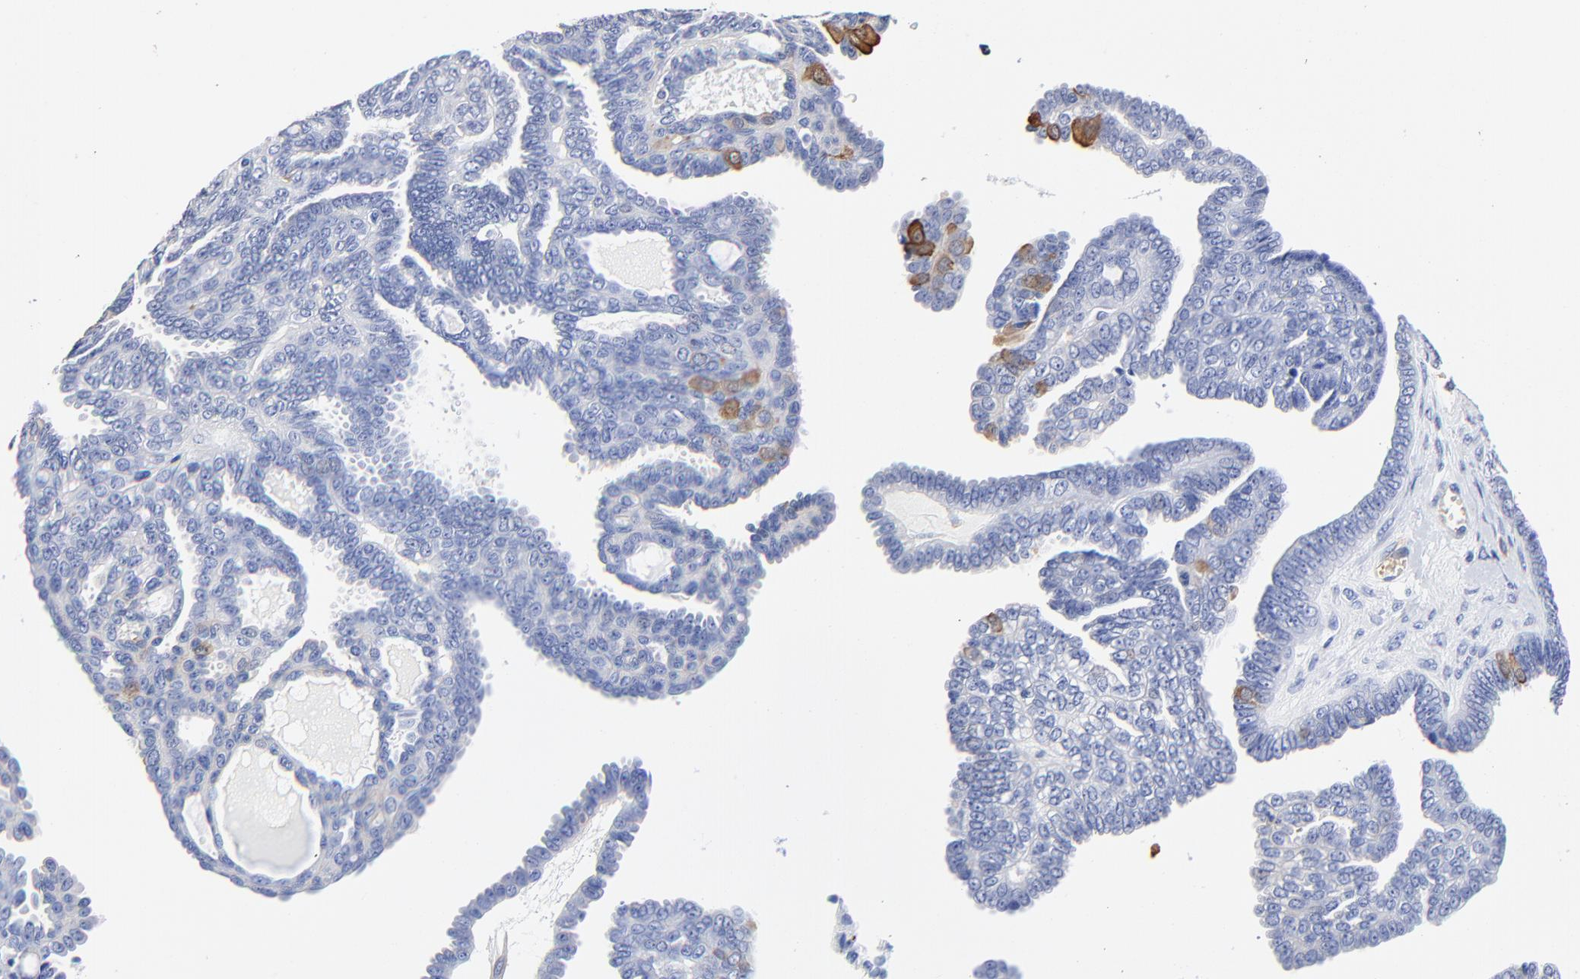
{"staining": {"intensity": "strong", "quantity": "<25%", "location": "cytoplasmic/membranous"}, "tissue": "ovarian cancer", "cell_type": "Tumor cells", "image_type": "cancer", "snomed": [{"axis": "morphology", "description": "Cystadenocarcinoma, serous, NOS"}, {"axis": "topography", "description": "Ovary"}], "caption": "Immunohistochemical staining of human ovarian serous cystadenocarcinoma reveals medium levels of strong cytoplasmic/membranous protein staining in approximately <25% of tumor cells.", "gene": "TAGLN2", "patient": {"sex": "female", "age": 71}}